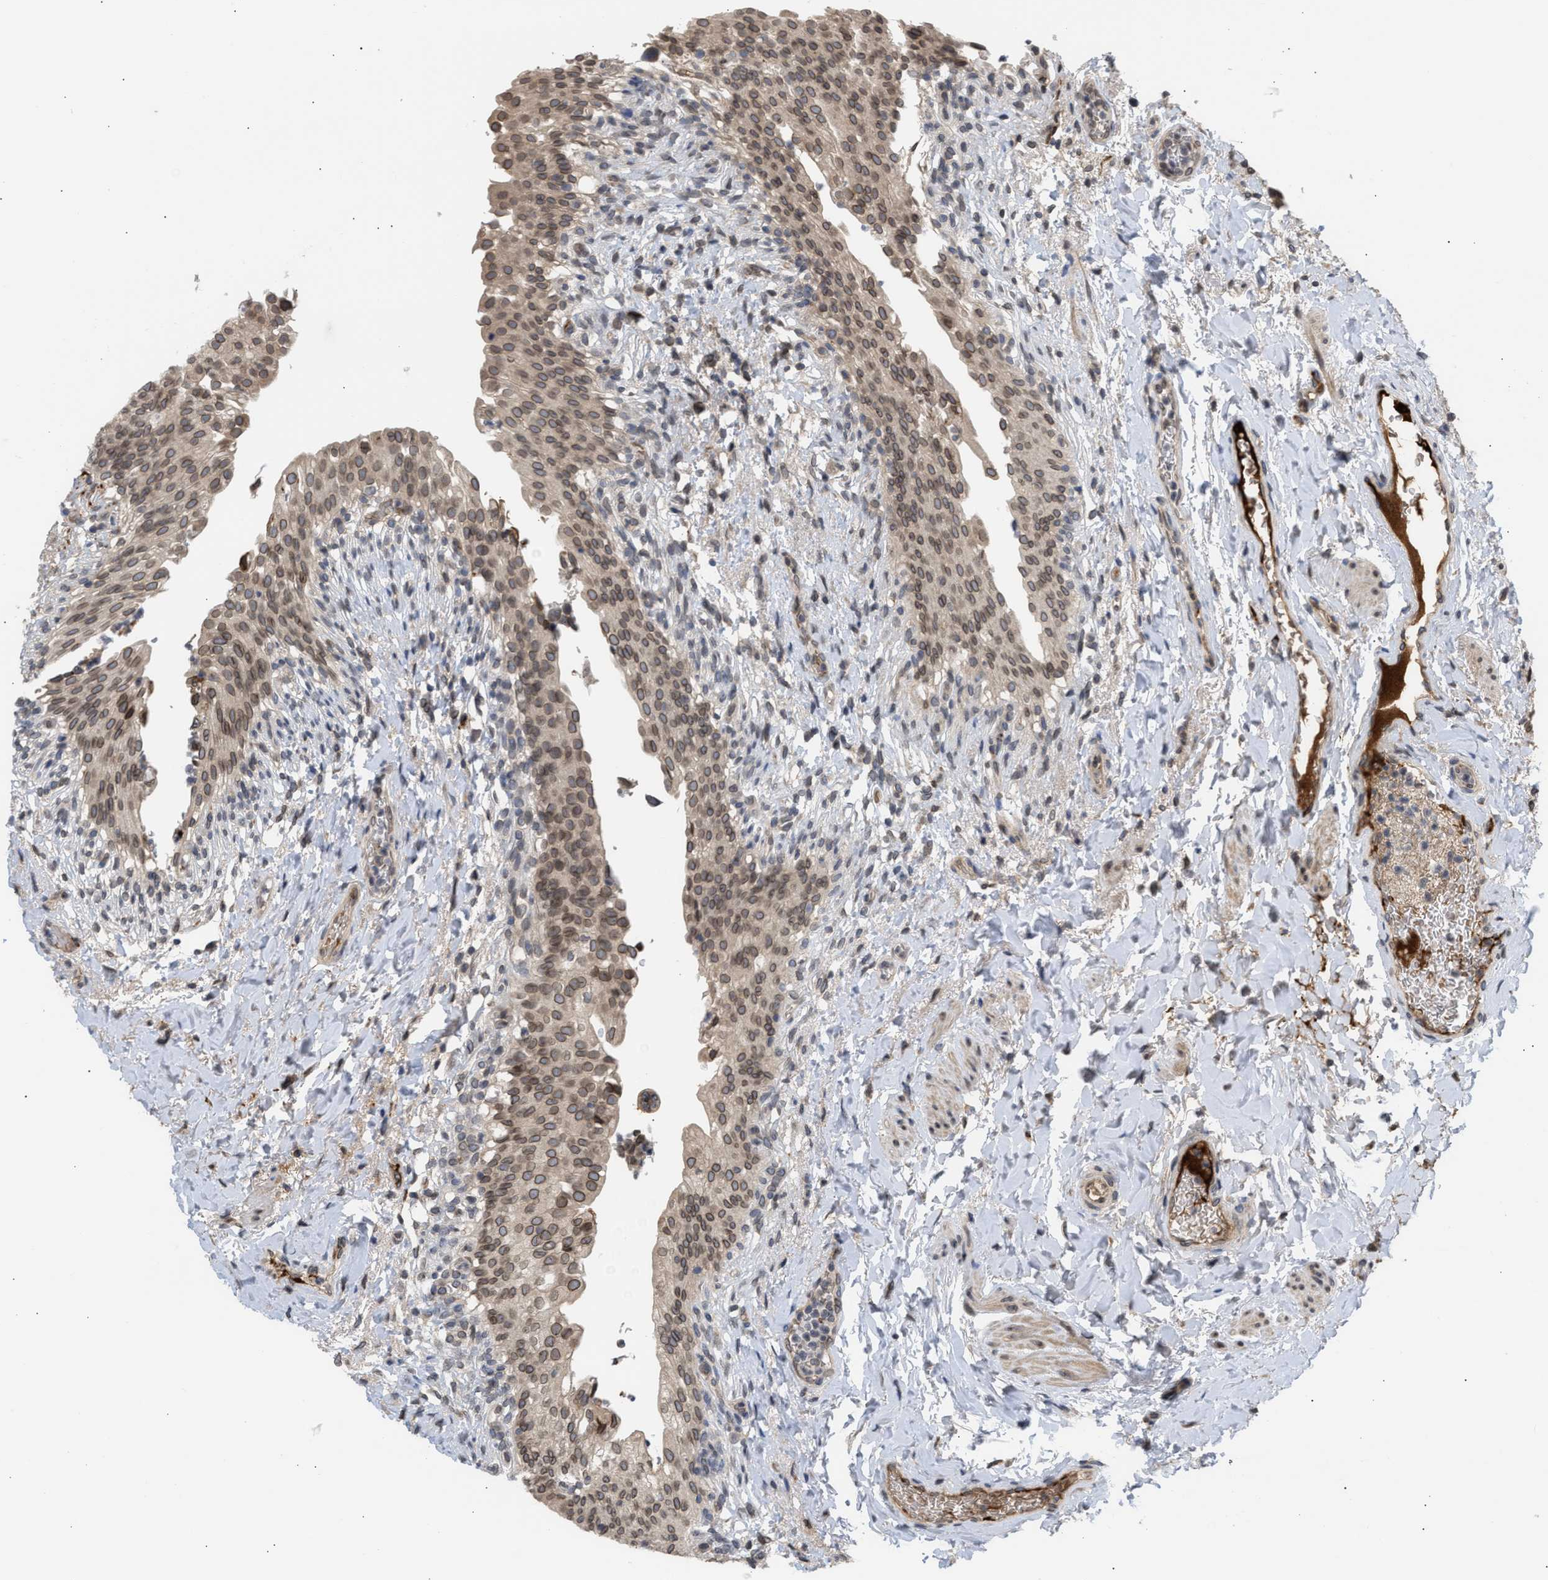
{"staining": {"intensity": "moderate", "quantity": ">75%", "location": "cytoplasmic/membranous,nuclear"}, "tissue": "urinary bladder", "cell_type": "Urothelial cells", "image_type": "normal", "snomed": [{"axis": "morphology", "description": "Normal tissue, NOS"}, {"axis": "topography", "description": "Urinary bladder"}], "caption": "Urinary bladder stained with IHC exhibits moderate cytoplasmic/membranous,nuclear expression in about >75% of urothelial cells.", "gene": "NUP62", "patient": {"sex": "female", "age": 60}}